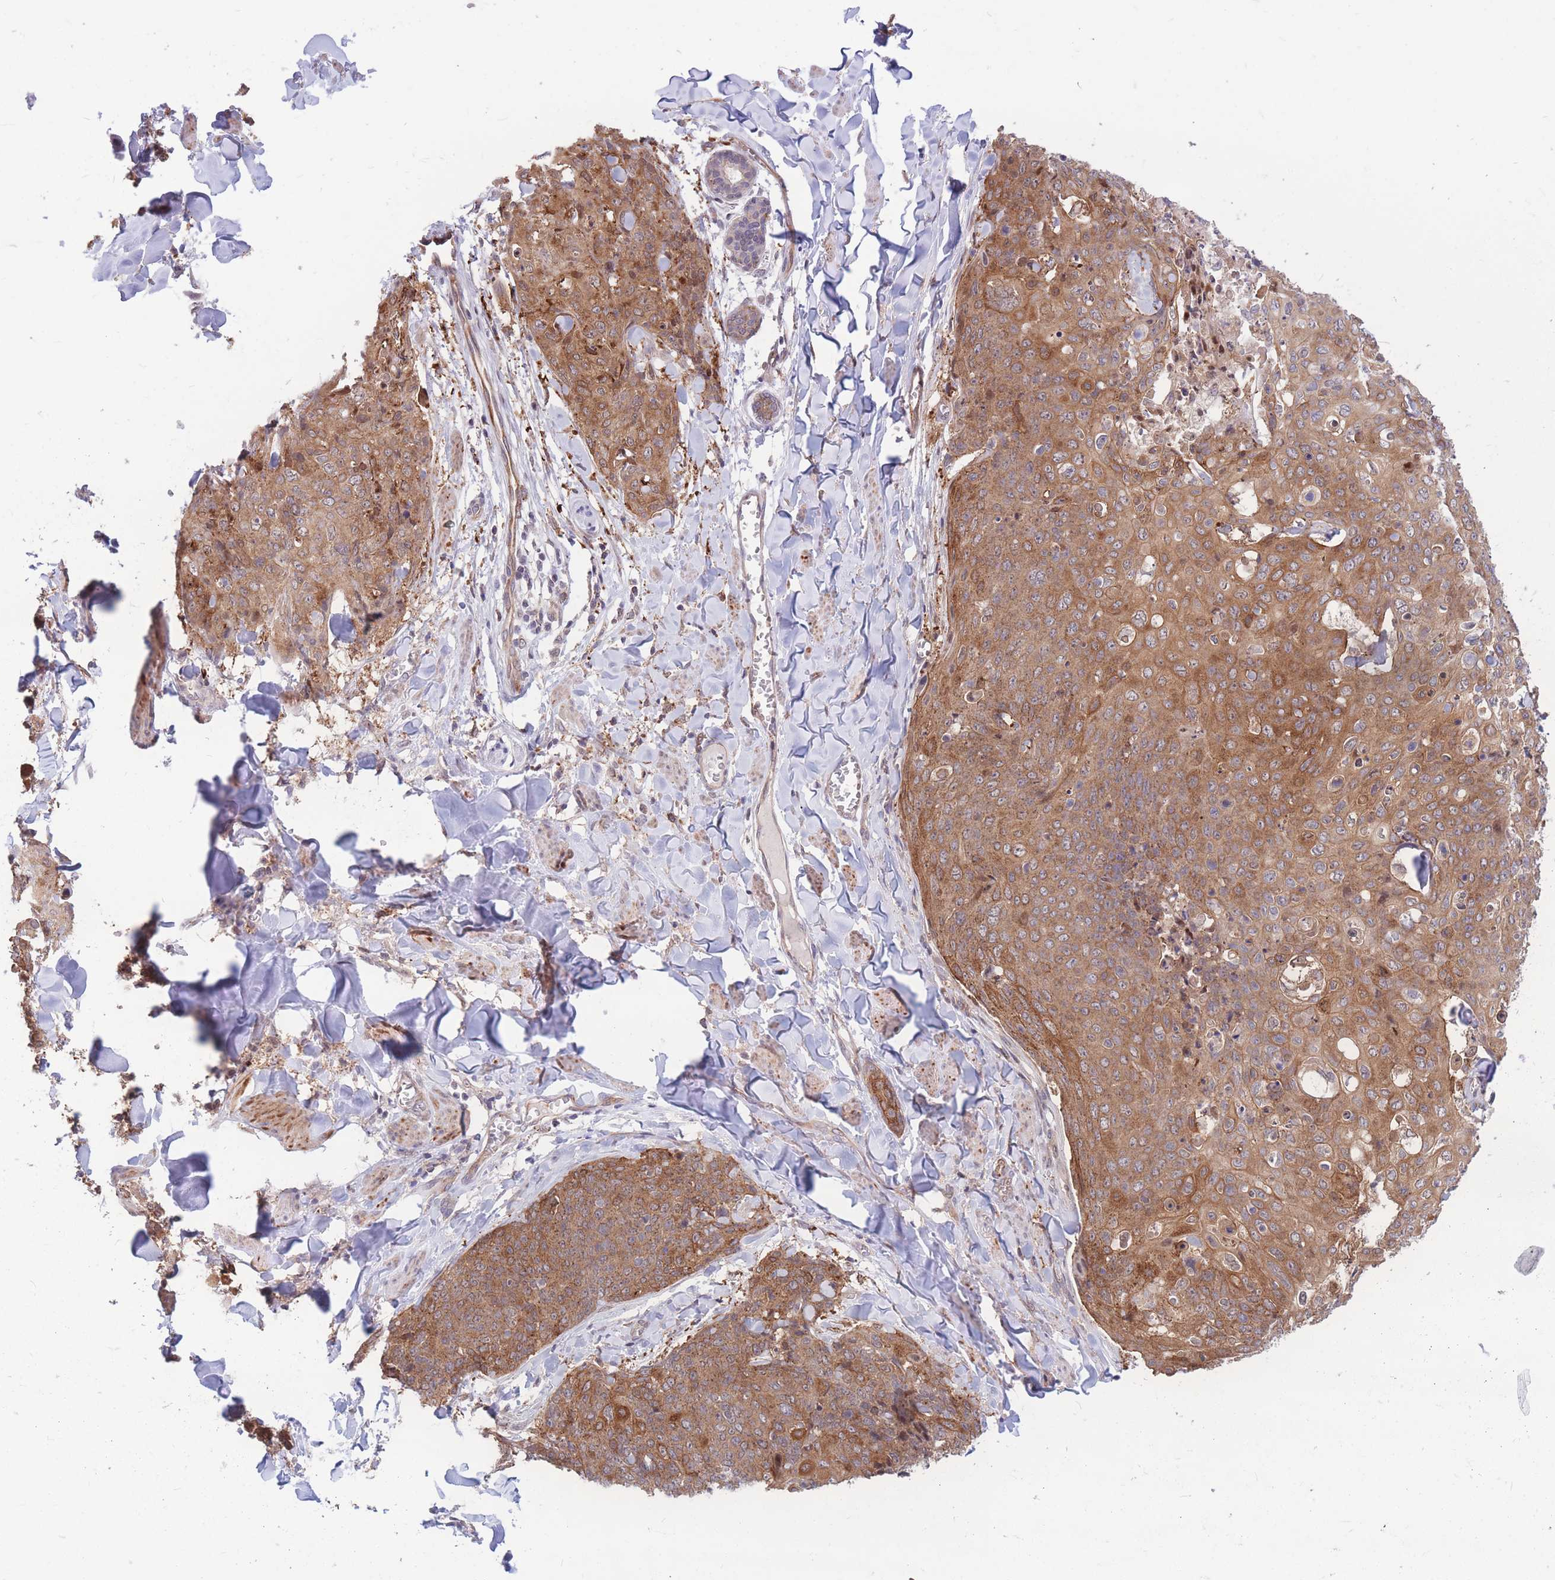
{"staining": {"intensity": "moderate", "quantity": ">75%", "location": "cytoplasmic/membranous"}, "tissue": "skin cancer", "cell_type": "Tumor cells", "image_type": "cancer", "snomed": [{"axis": "morphology", "description": "Squamous cell carcinoma, NOS"}, {"axis": "topography", "description": "Skin"}, {"axis": "topography", "description": "Vulva"}], "caption": "Moderate cytoplasmic/membranous protein expression is present in about >75% of tumor cells in skin squamous cell carcinoma.", "gene": "TCF20", "patient": {"sex": "female", "age": 85}}